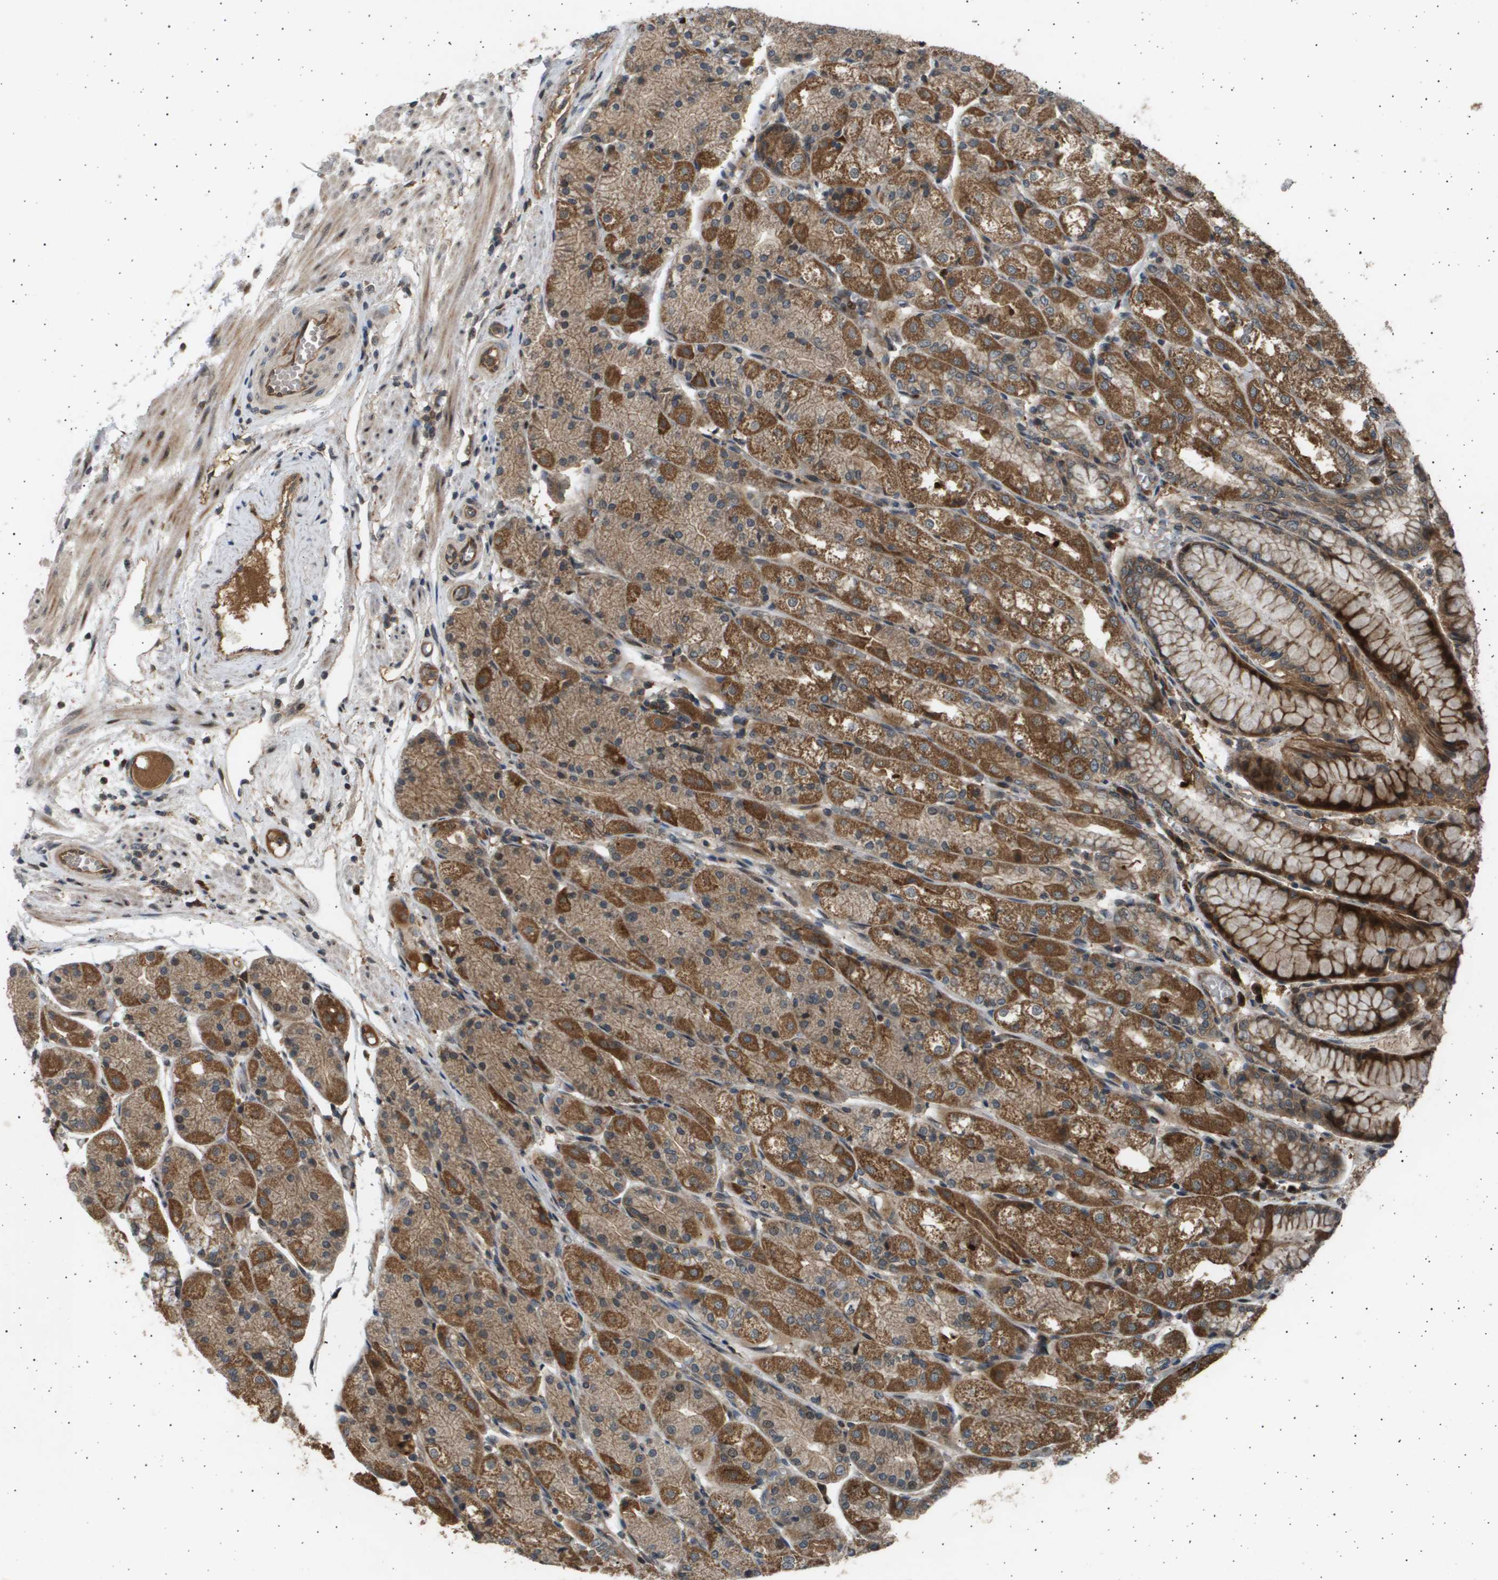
{"staining": {"intensity": "moderate", "quantity": ">75%", "location": "cytoplasmic/membranous"}, "tissue": "stomach", "cell_type": "Glandular cells", "image_type": "normal", "snomed": [{"axis": "morphology", "description": "Normal tissue, NOS"}, {"axis": "topography", "description": "Stomach, upper"}], "caption": "Human stomach stained for a protein (brown) displays moderate cytoplasmic/membranous positive staining in about >75% of glandular cells.", "gene": "TNRC6A", "patient": {"sex": "male", "age": 72}}